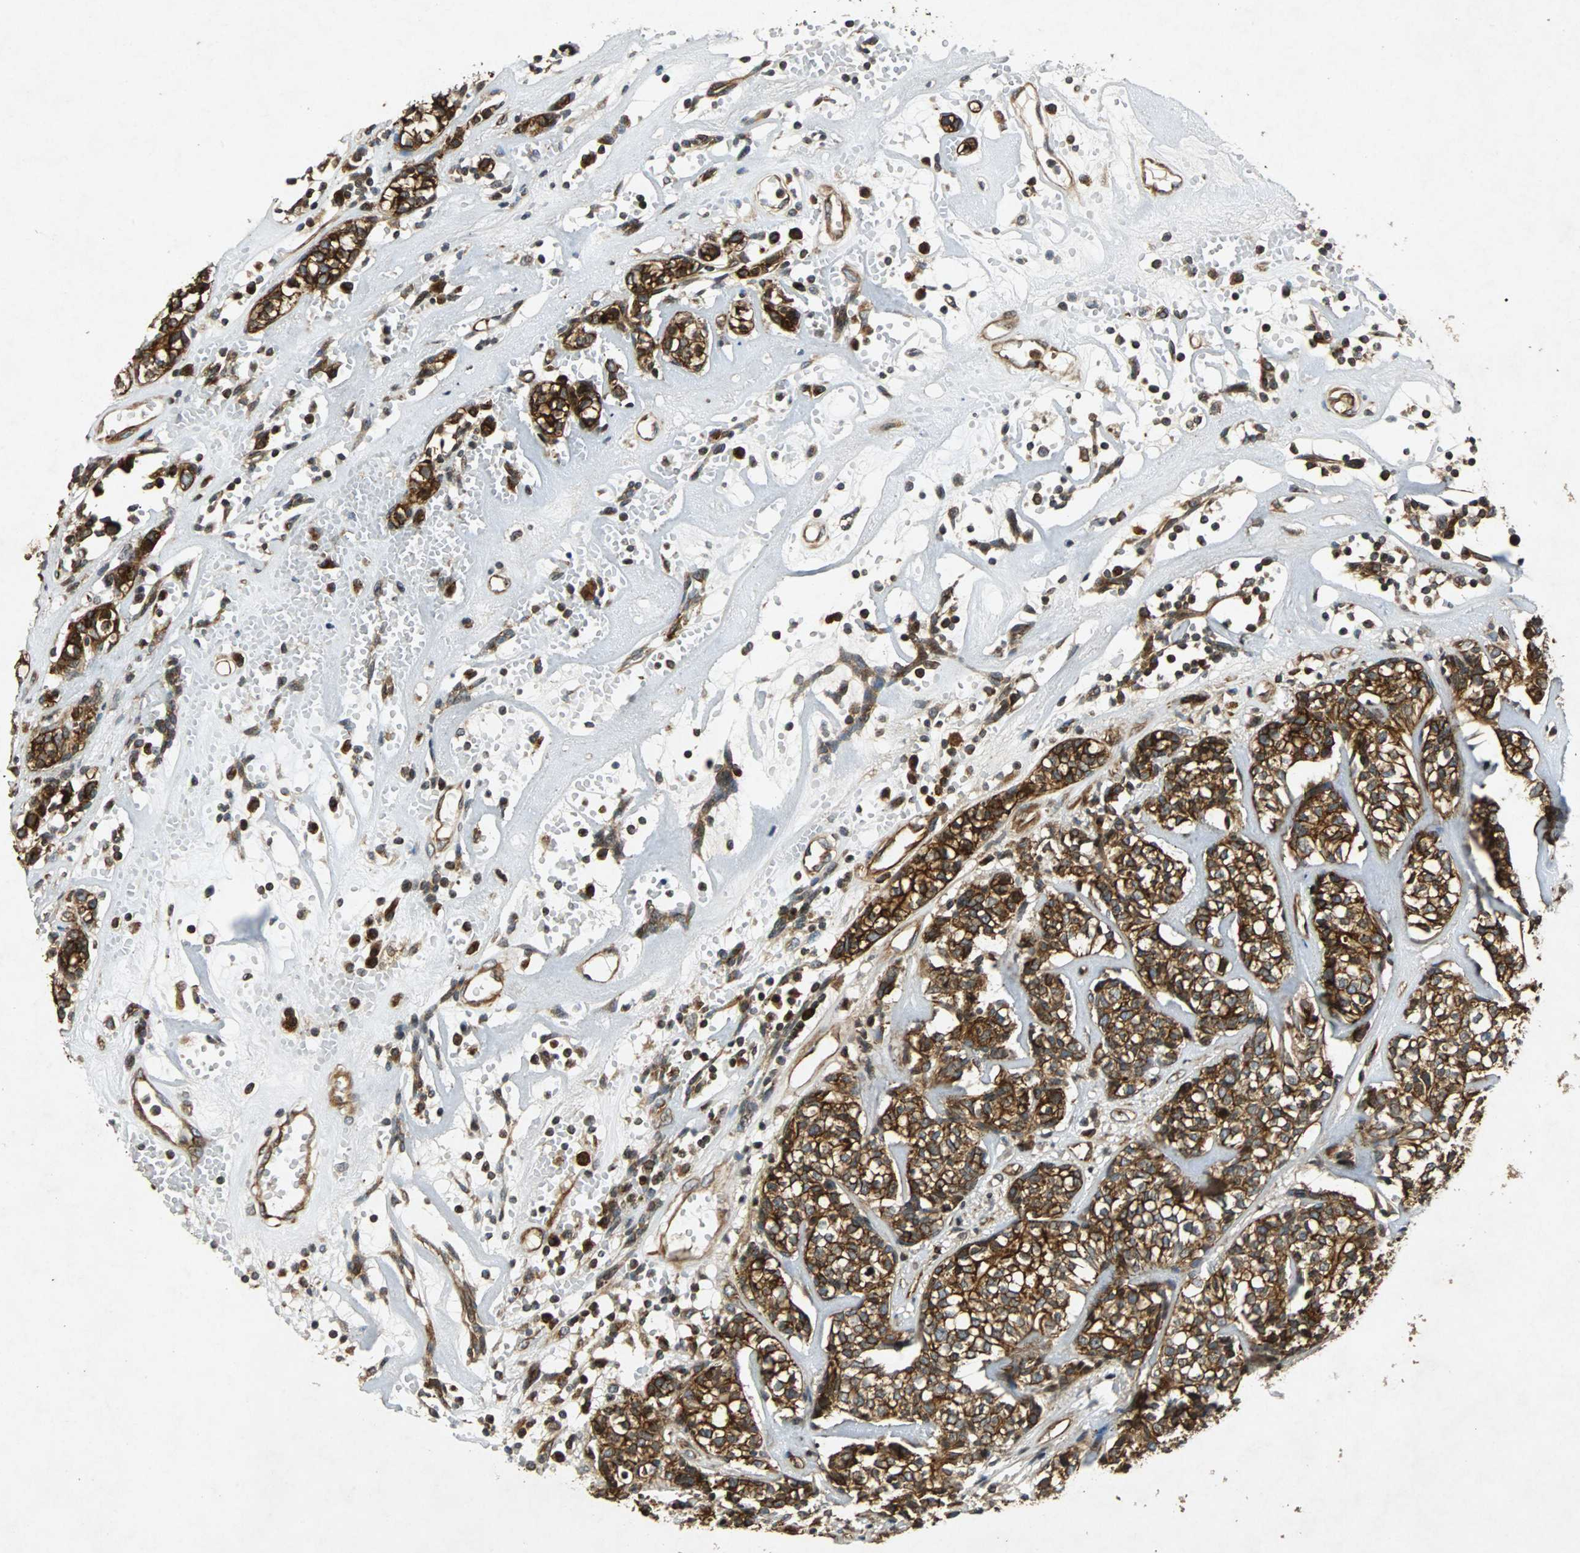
{"staining": {"intensity": "strong", "quantity": ">75%", "location": "cytoplasmic/membranous"}, "tissue": "head and neck cancer", "cell_type": "Tumor cells", "image_type": "cancer", "snomed": [{"axis": "morphology", "description": "Adenocarcinoma, NOS"}, {"axis": "topography", "description": "Salivary gland"}, {"axis": "topography", "description": "Head-Neck"}], "caption": "Strong cytoplasmic/membranous protein expression is present in approximately >75% of tumor cells in head and neck cancer.", "gene": "TUBA4A", "patient": {"sex": "female", "age": 65}}